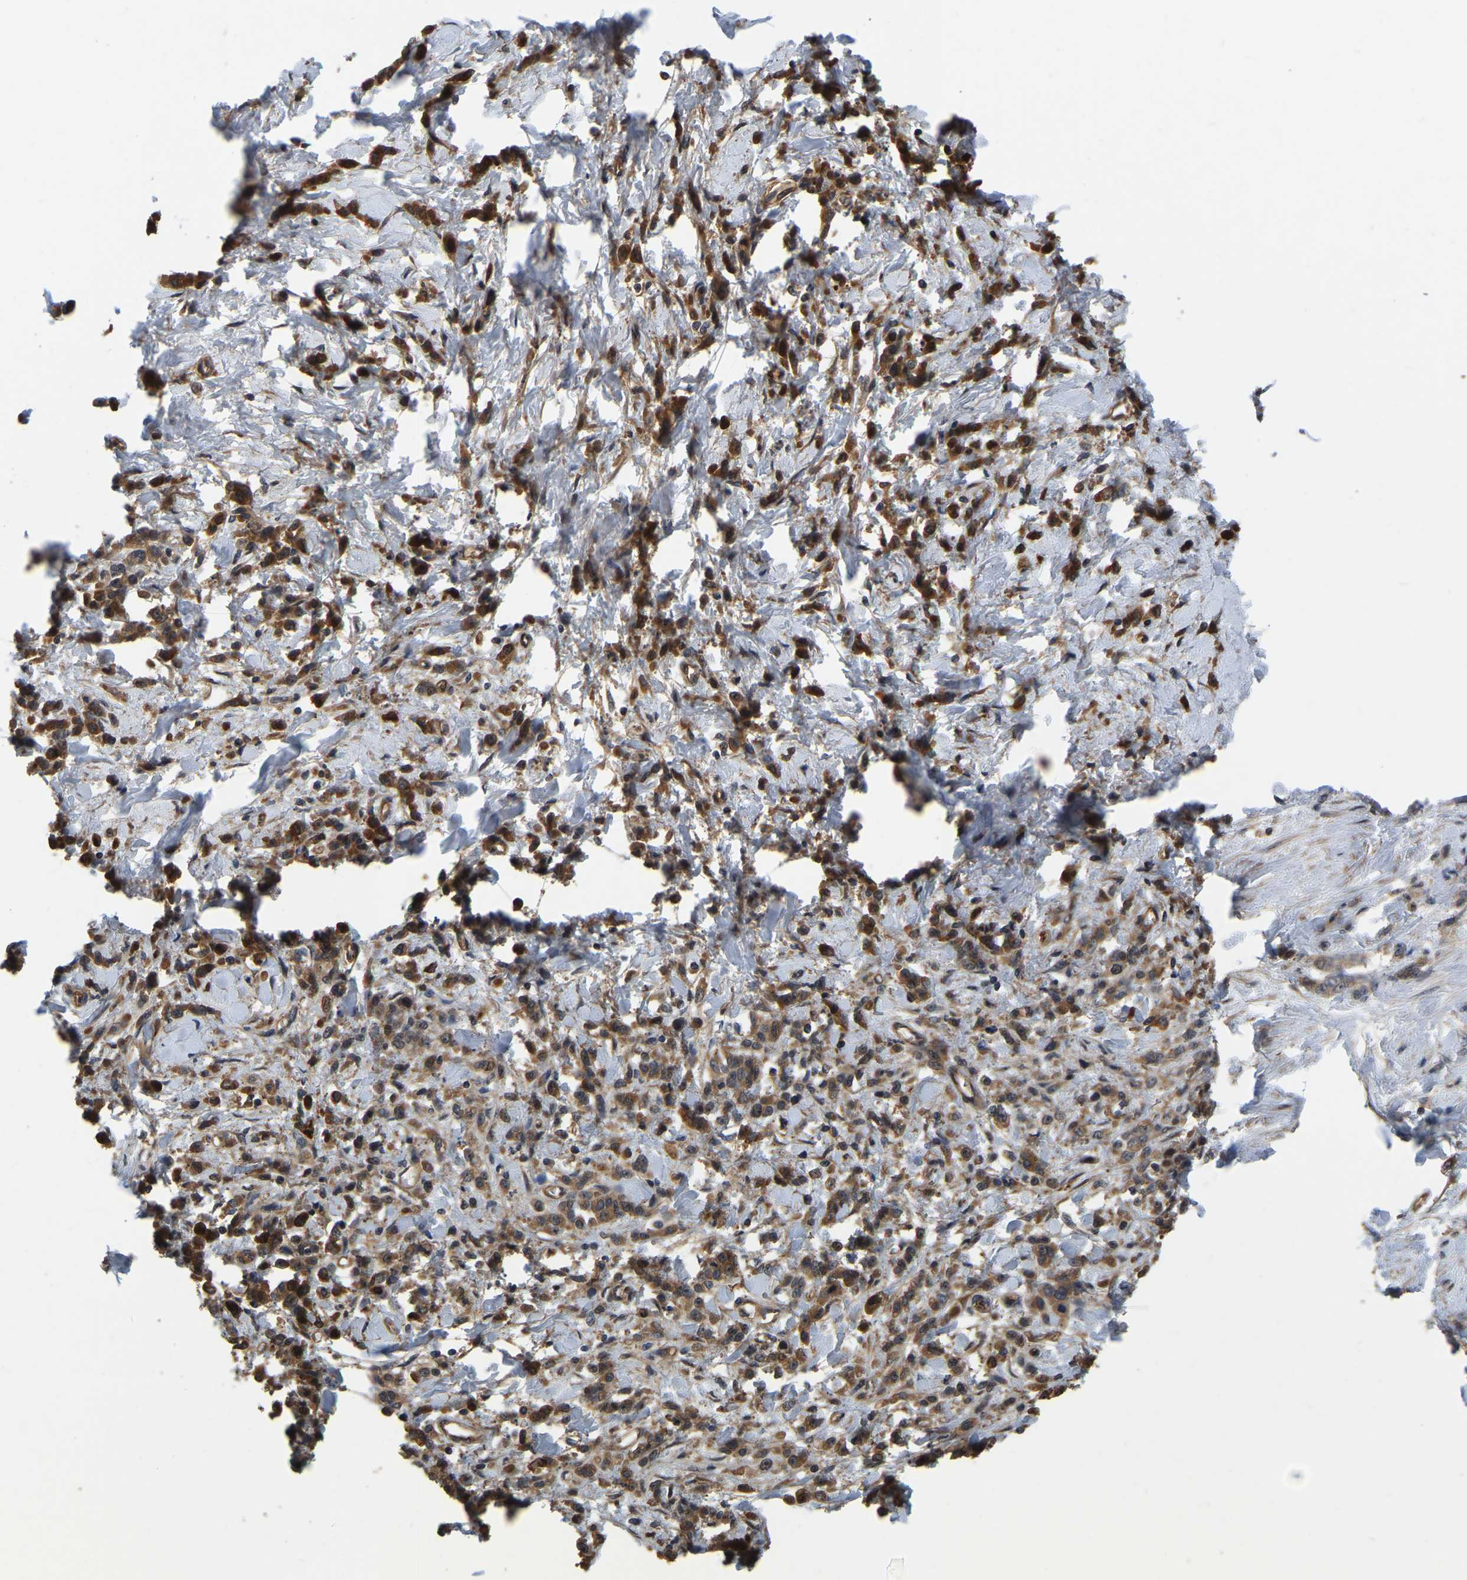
{"staining": {"intensity": "strong", "quantity": ">75%", "location": "cytoplasmic/membranous"}, "tissue": "stomach cancer", "cell_type": "Tumor cells", "image_type": "cancer", "snomed": [{"axis": "morphology", "description": "Normal tissue, NOS"}, {"axis": "morphology", "description": "Adenocarcinoma, NOS"}, {"axis": "topography", "description": "Stomach"}], "caption": "Adenocarcinoma (stomach) stained with immunohistochemistry shows strong cytoplasmic/membranous positivity in approximately >75% of tumor cells.", "gene": "GARS1", "patient": {"sex": "male", "age": 82}}